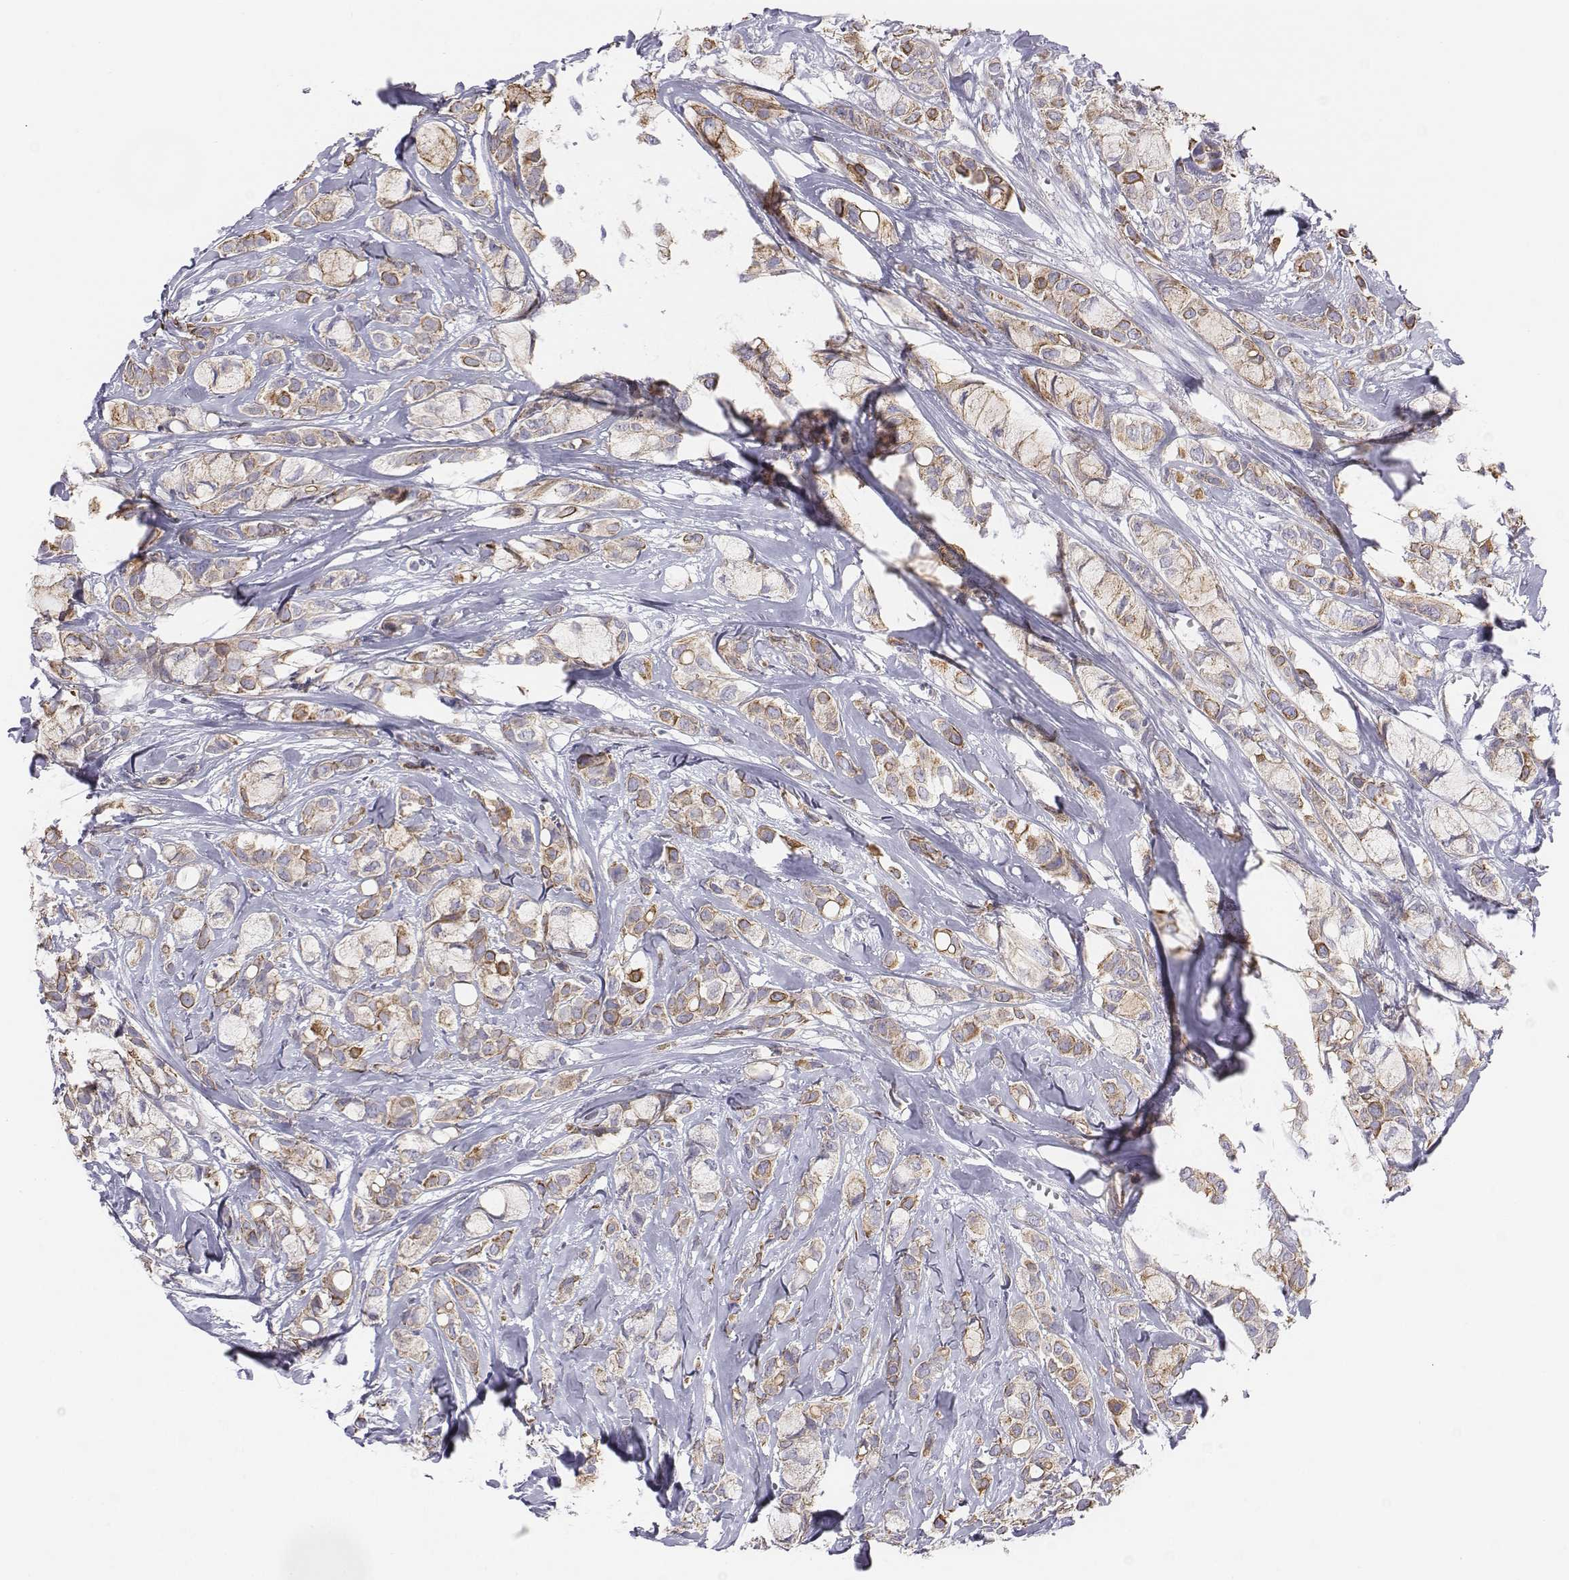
{"staining": {"intensity": "moderate", "quantity": "25%-75%", "location": "cytoplasmic/membranous"}, "tissue": "breast cancer", "cell_type": "Tumor cells", "image_type": "cancer", "snomed": [{"axis": "morphology", "description": "Duct carcinoma"}, {"axis": "topography", "description": "Breast"}], "caption": "A photomicrograph showing moderate cytoplasmic/membranous staining in approximately 25%-75% of tumor cells in infiltrating ductal carcinoma (breast), as visualized by brown immunohistochemical staining.", "gene": "CHST14", "patient": {"sex": "female", "age": 85}}